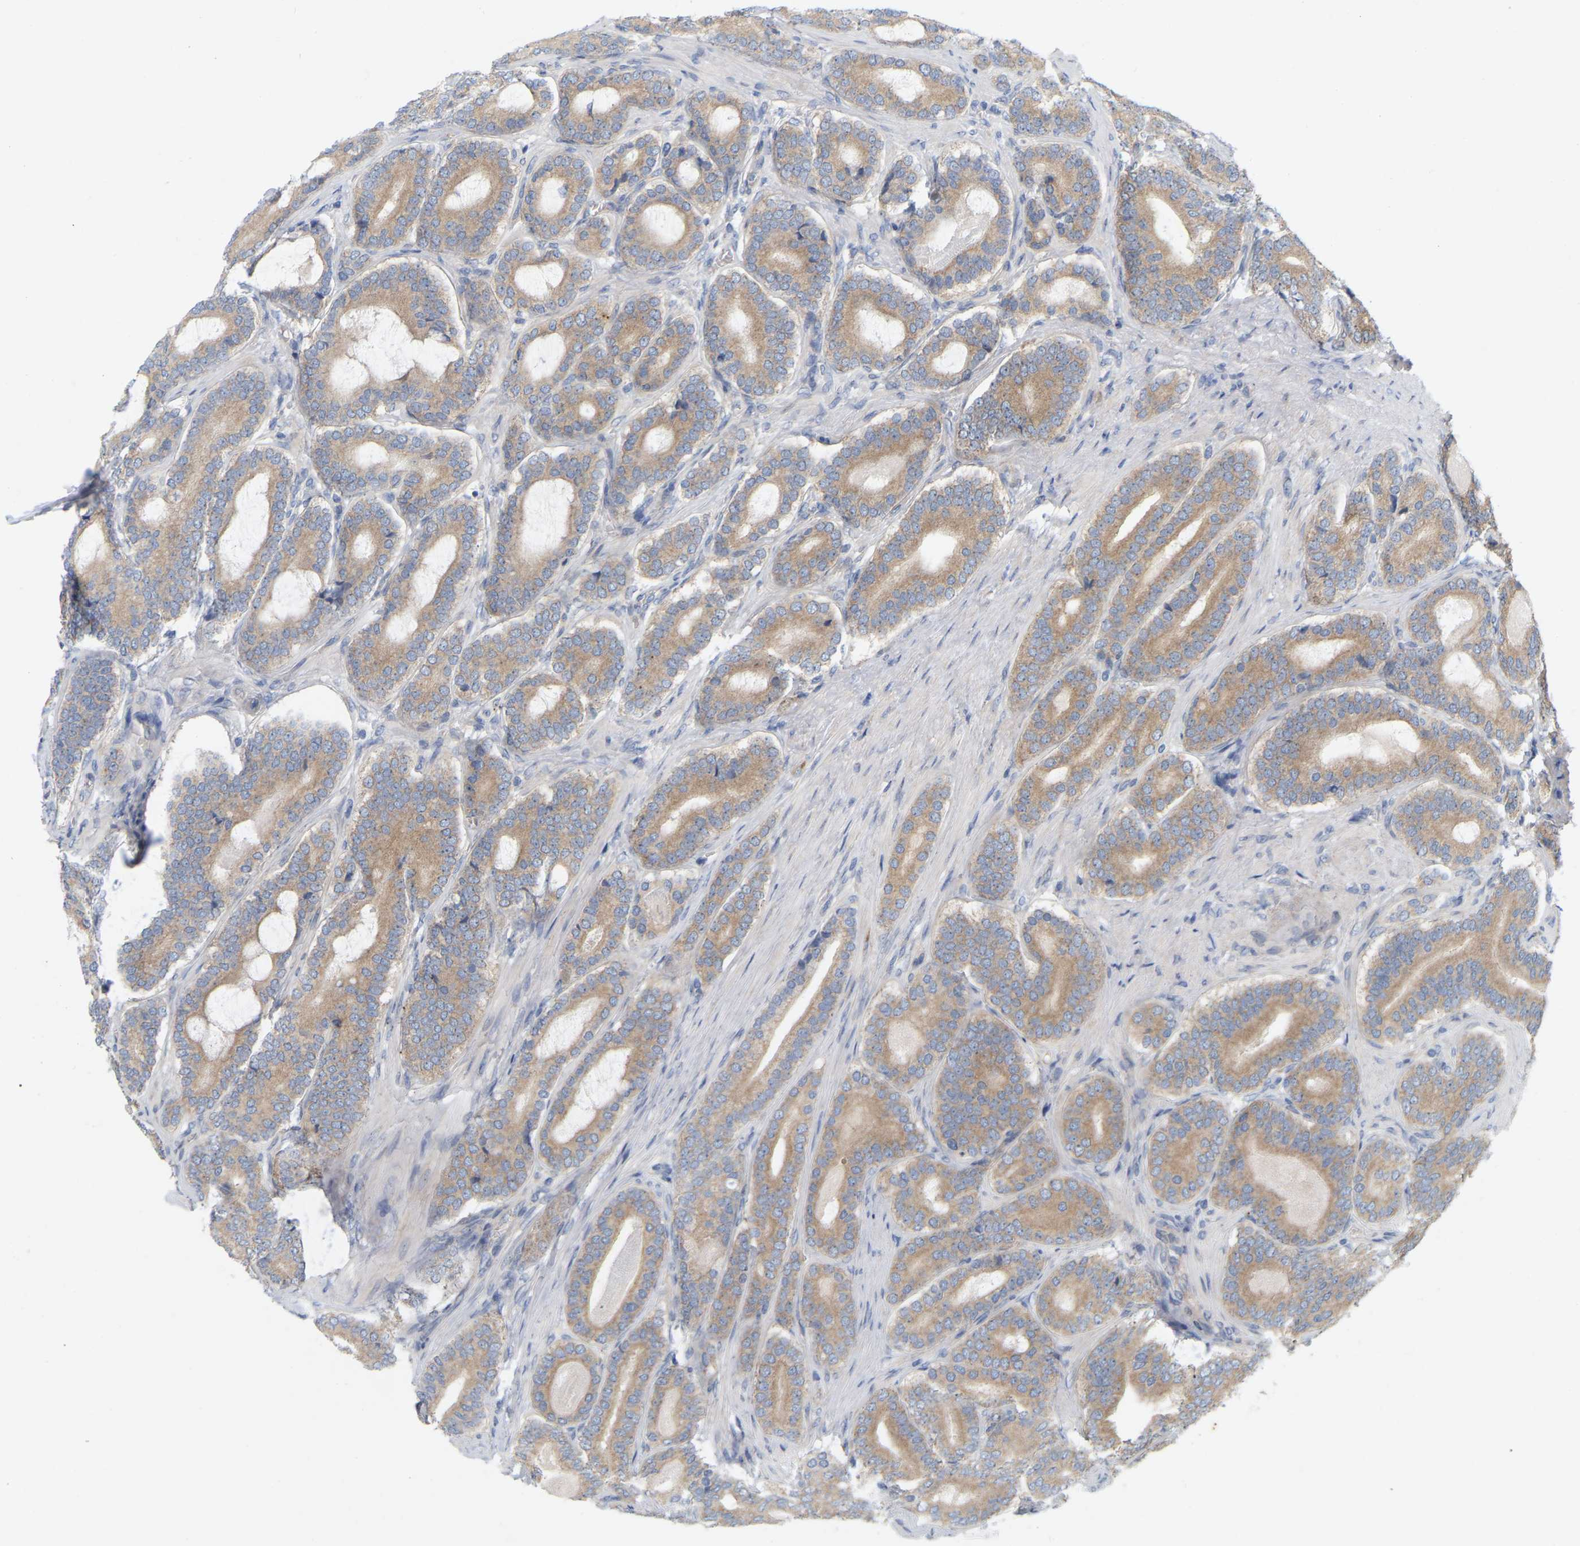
{"staining": {"intensity": "moderate", "quantity": ">75%", "location": "cytoplasmic/membranous"}, "tissue": "prostate cancer", "cell_type": "Tumor cells", "image_type": "cancer", "snomed": [{"axis": "morphology", "description": "Adenocarcinoma, High grade"}, {"axis": "topography", "description": "Prostate"}], "caption": "The image shows immunohistochemical staining of prostate high-grade adenocarcinoma. There is moderate cytoplasmic/membranous staining is appreciated in about >75% of tumor cells.", "gene": "MINDY4", "patient": {"sex": "male", "age": 60}}